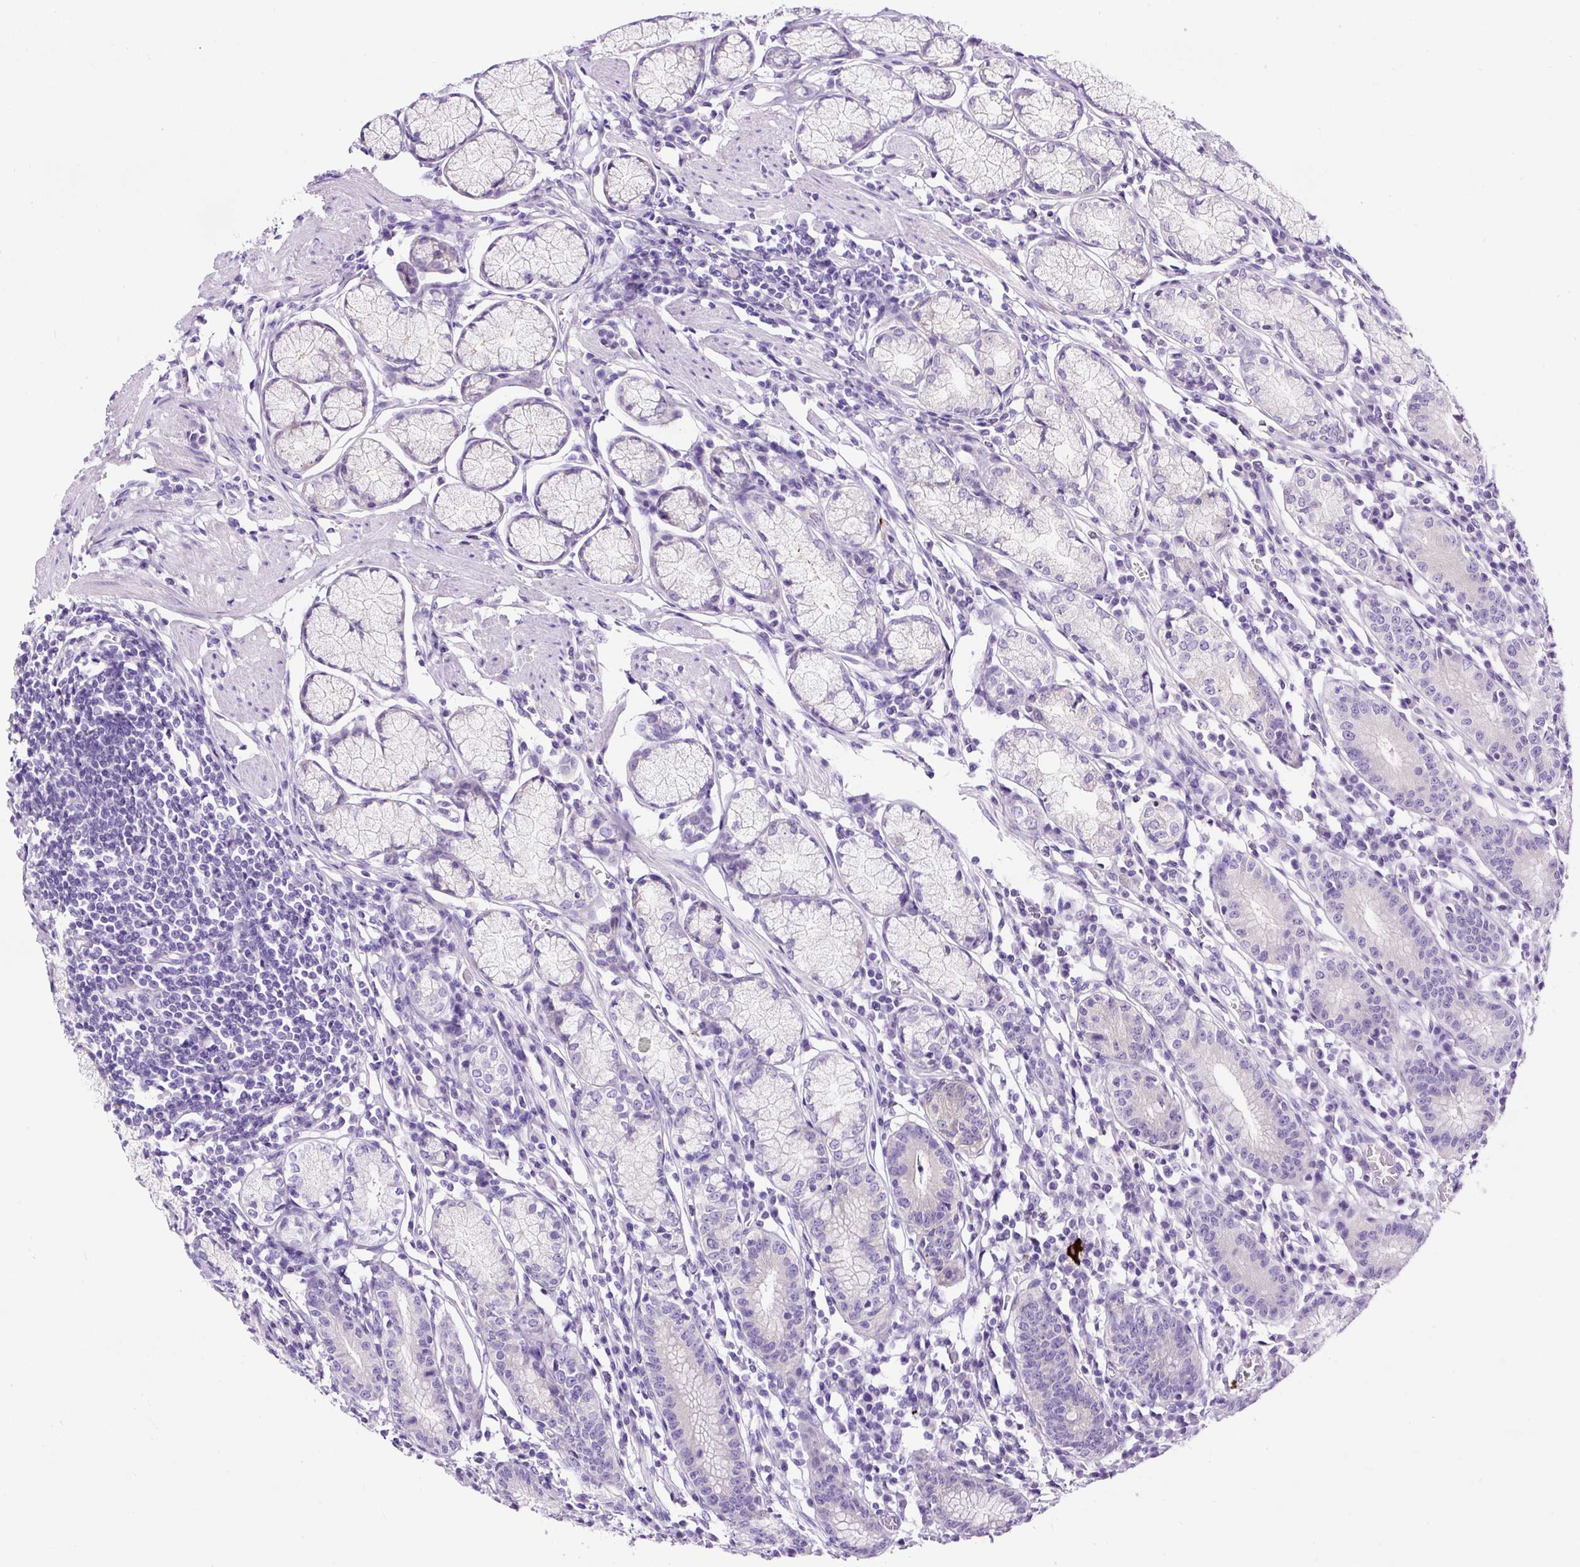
{"staining": {"intensity": "weak", "quantity": "<25%", "location": "cytoplasmic/membranous"}, "tissue": "stomach", "cell_type": "Glandular cells", "image_type": "normal", "snomed": [{"axis": "morphology", "description": "Normal tissue, NOS"}, {"axis": "topography", "description": "Stomach"}], "caption": "The immunohistochemistry histopathology image has no significant staining in glandular cells of stomach.", "gene": "STOX2", "patient": {"sex": "male", "age": 55}}